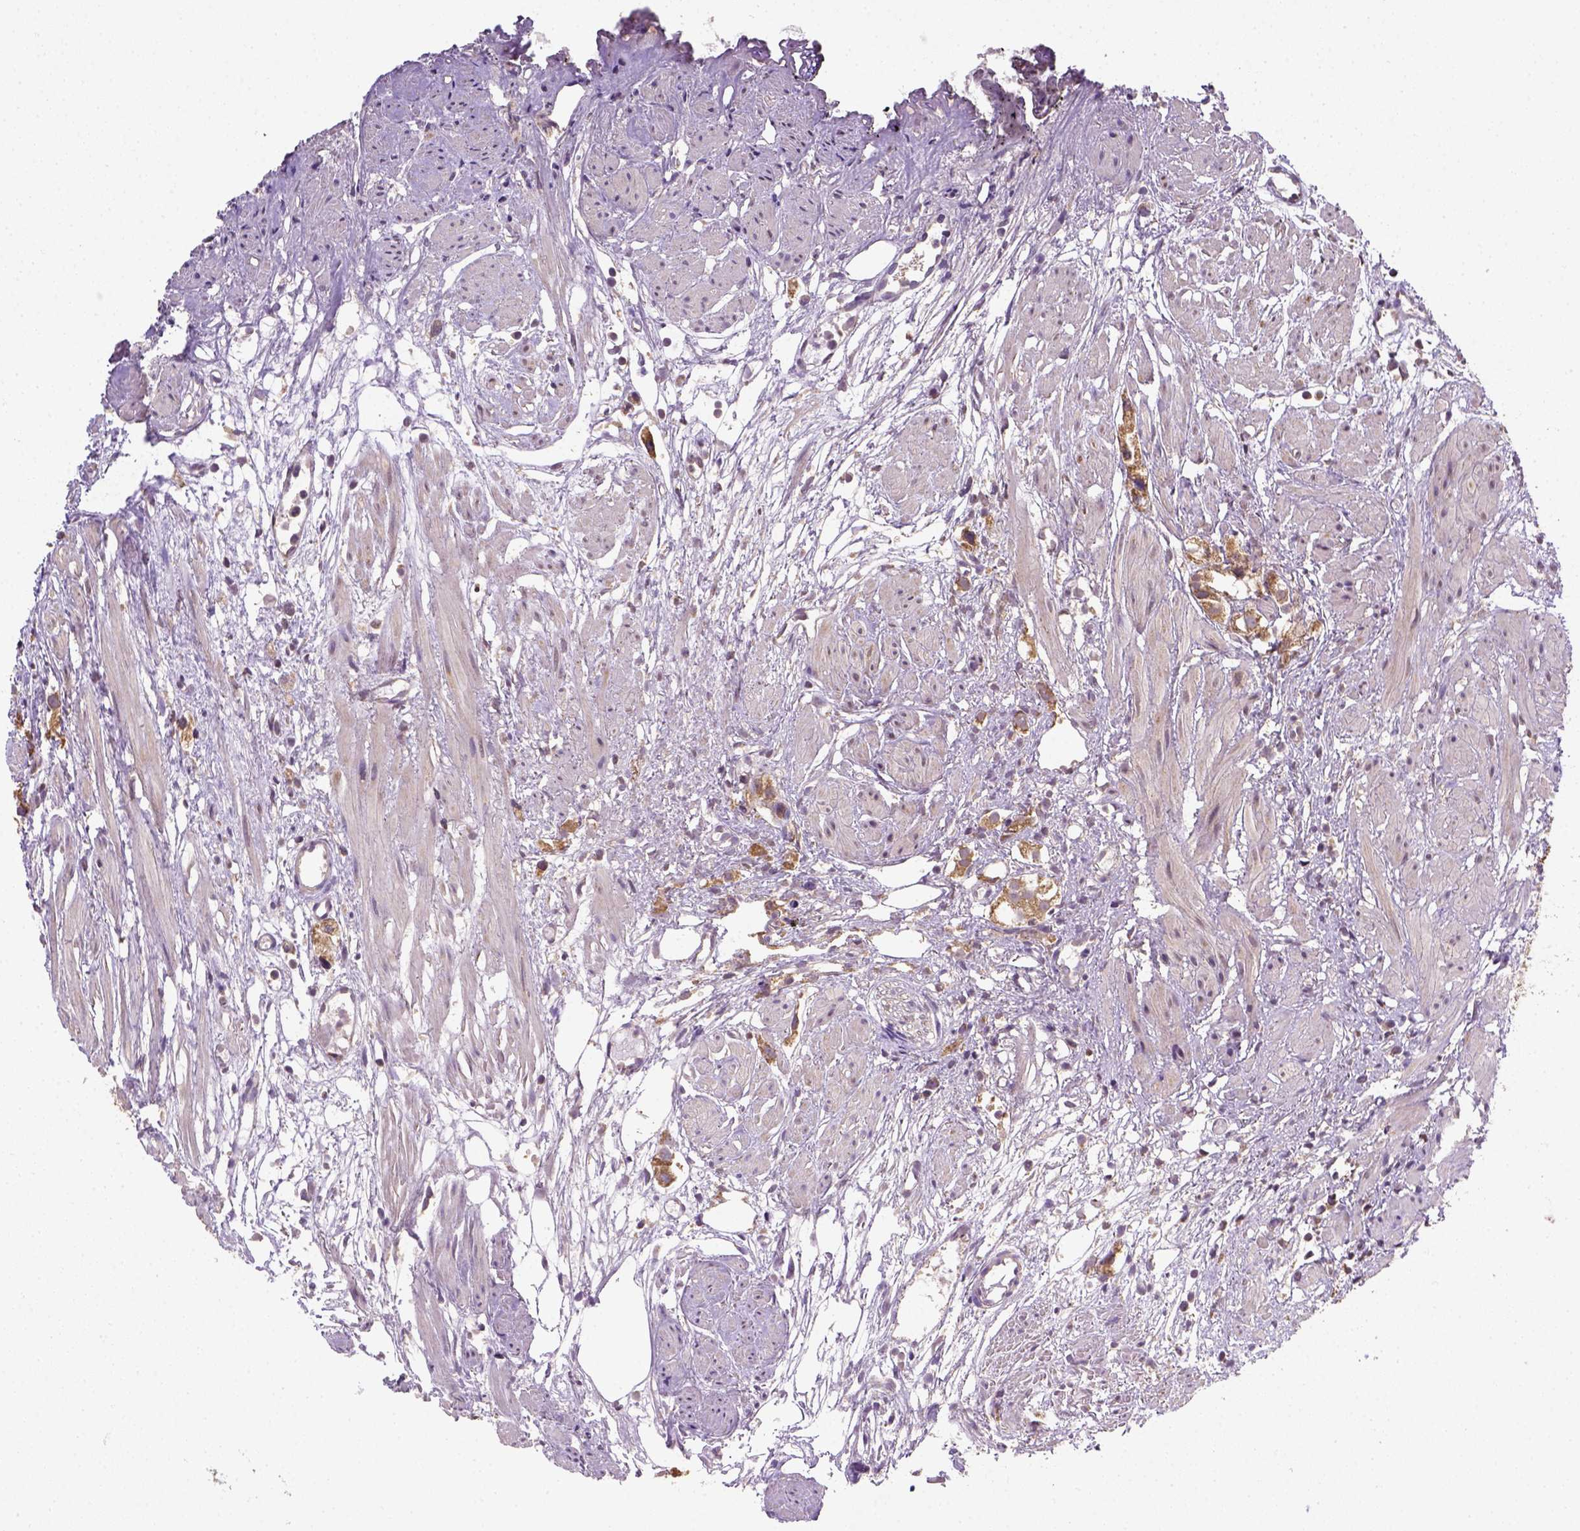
{"staining": {"intensity": "moderate", "quantity": ">75%", "location": "cytoplasmic/membranous"}, "tissue": "prostate cancer", "cell_type": "Tumor cells", "image_type": "cancer", "snomed": [{"axis": "morphology", "description": "Adenocarcinoma, High grade"}, {"axis": "topography", "description": "Prostate"}], "caption": "Immunohistochemical staining of human high-grade adenocarcinoma (prostate) shows moderate cytoplasmic/membranous protein positivity in about >75% of tumor cells.", "gene": "NUDT10", "patient": {"sex": "male", "age": 68}}